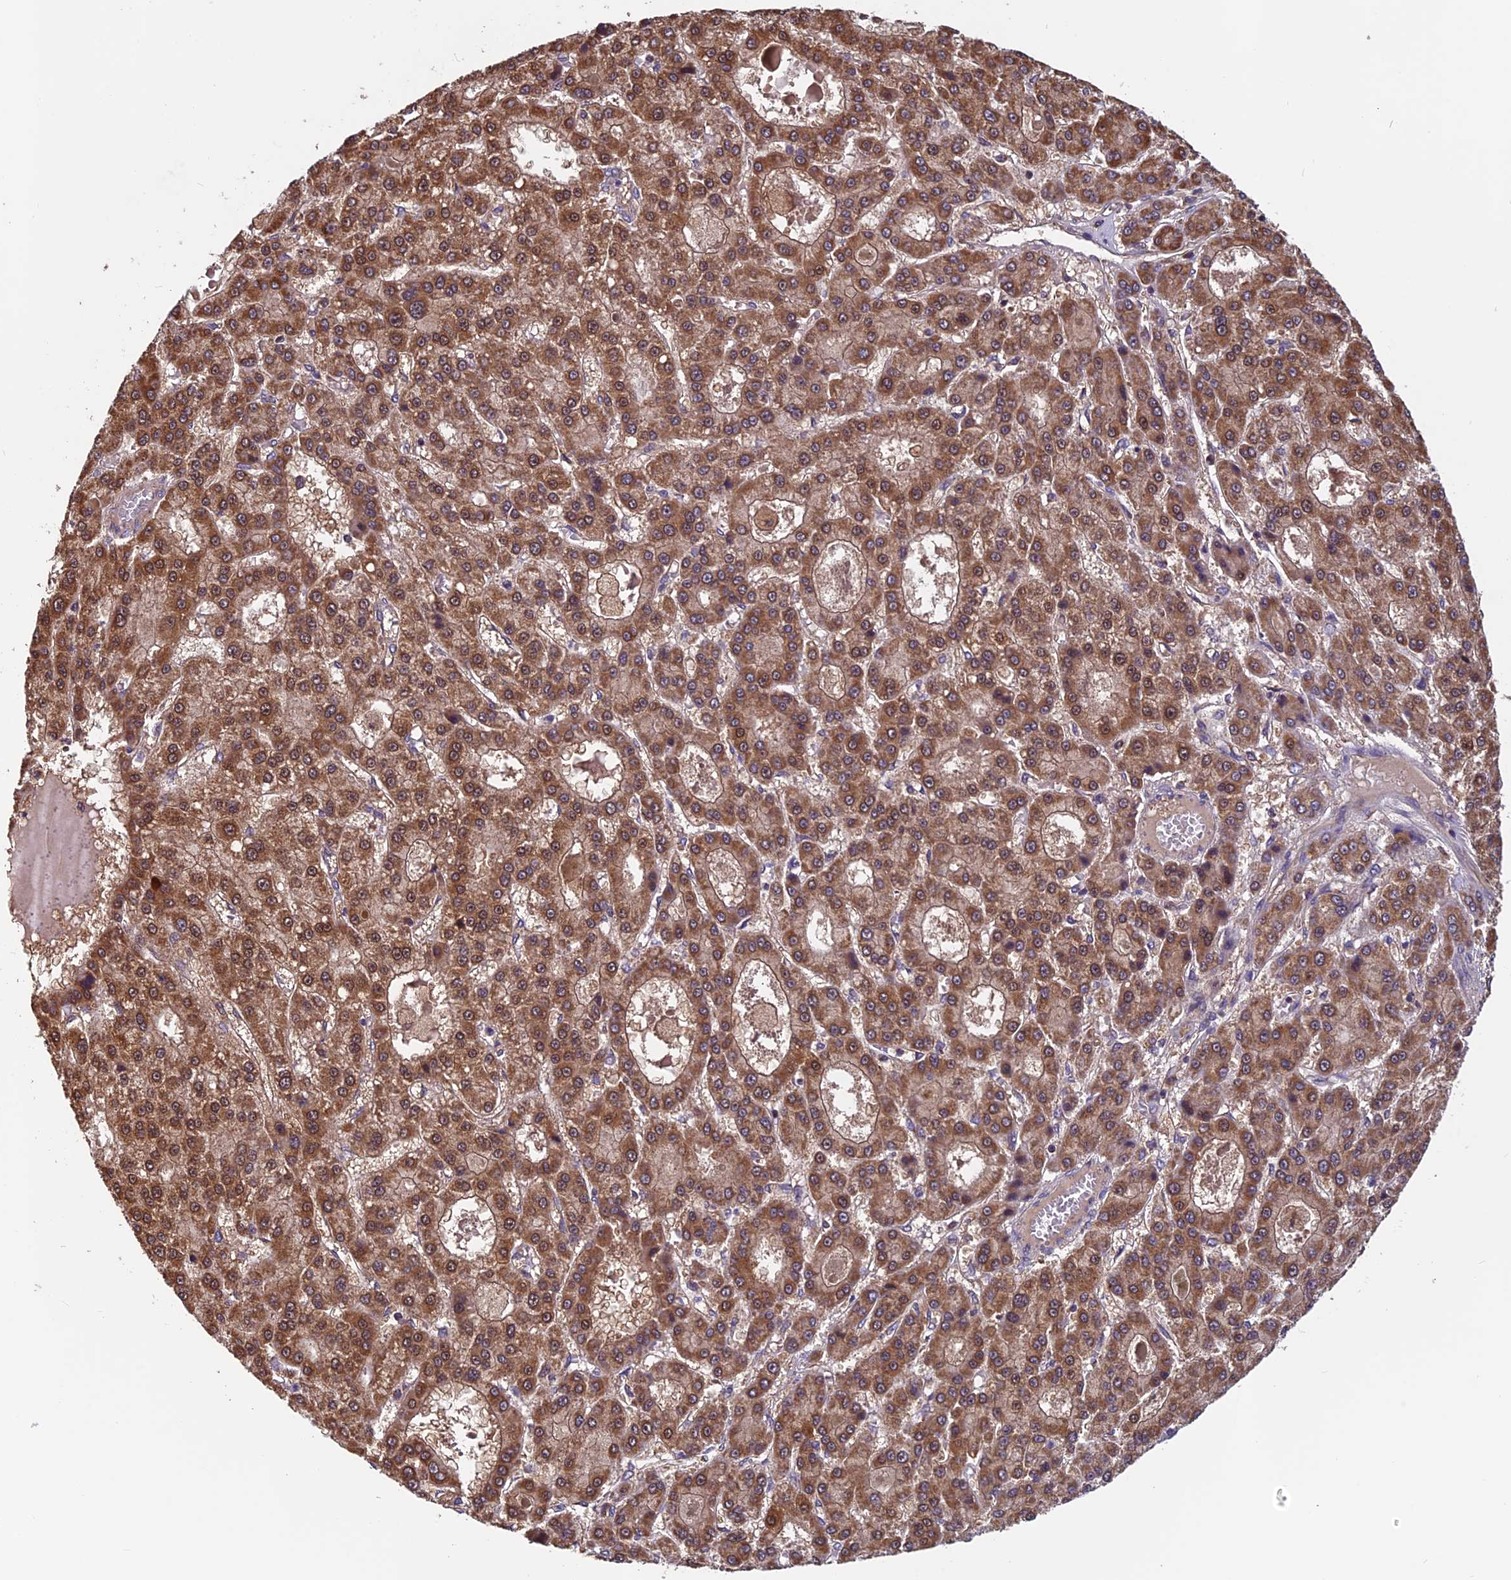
{"staining": {"intensity": "moderate", "quantity": ">75%", "location": "cytoplasmic/membranous"}, "tissue": "liver cancer", "cell_type": "Tumor cells", "image_type": "cancer", "snomed": [{"axis": "morphology", "description": "Carcinoma, Hepatocellular, NOS"}, {"axis": "topography", "description": "Liver"}], "caption": "Moderate cytoplasmic/membranous expression is present in approximately >75% of tumor cells in hepatocellular carcinoma (liver). The protein is shown in brown color, while the nuclei are stained blue.", "gene": "CCDC15", "patient": {"sex": "male", "age": 70}}